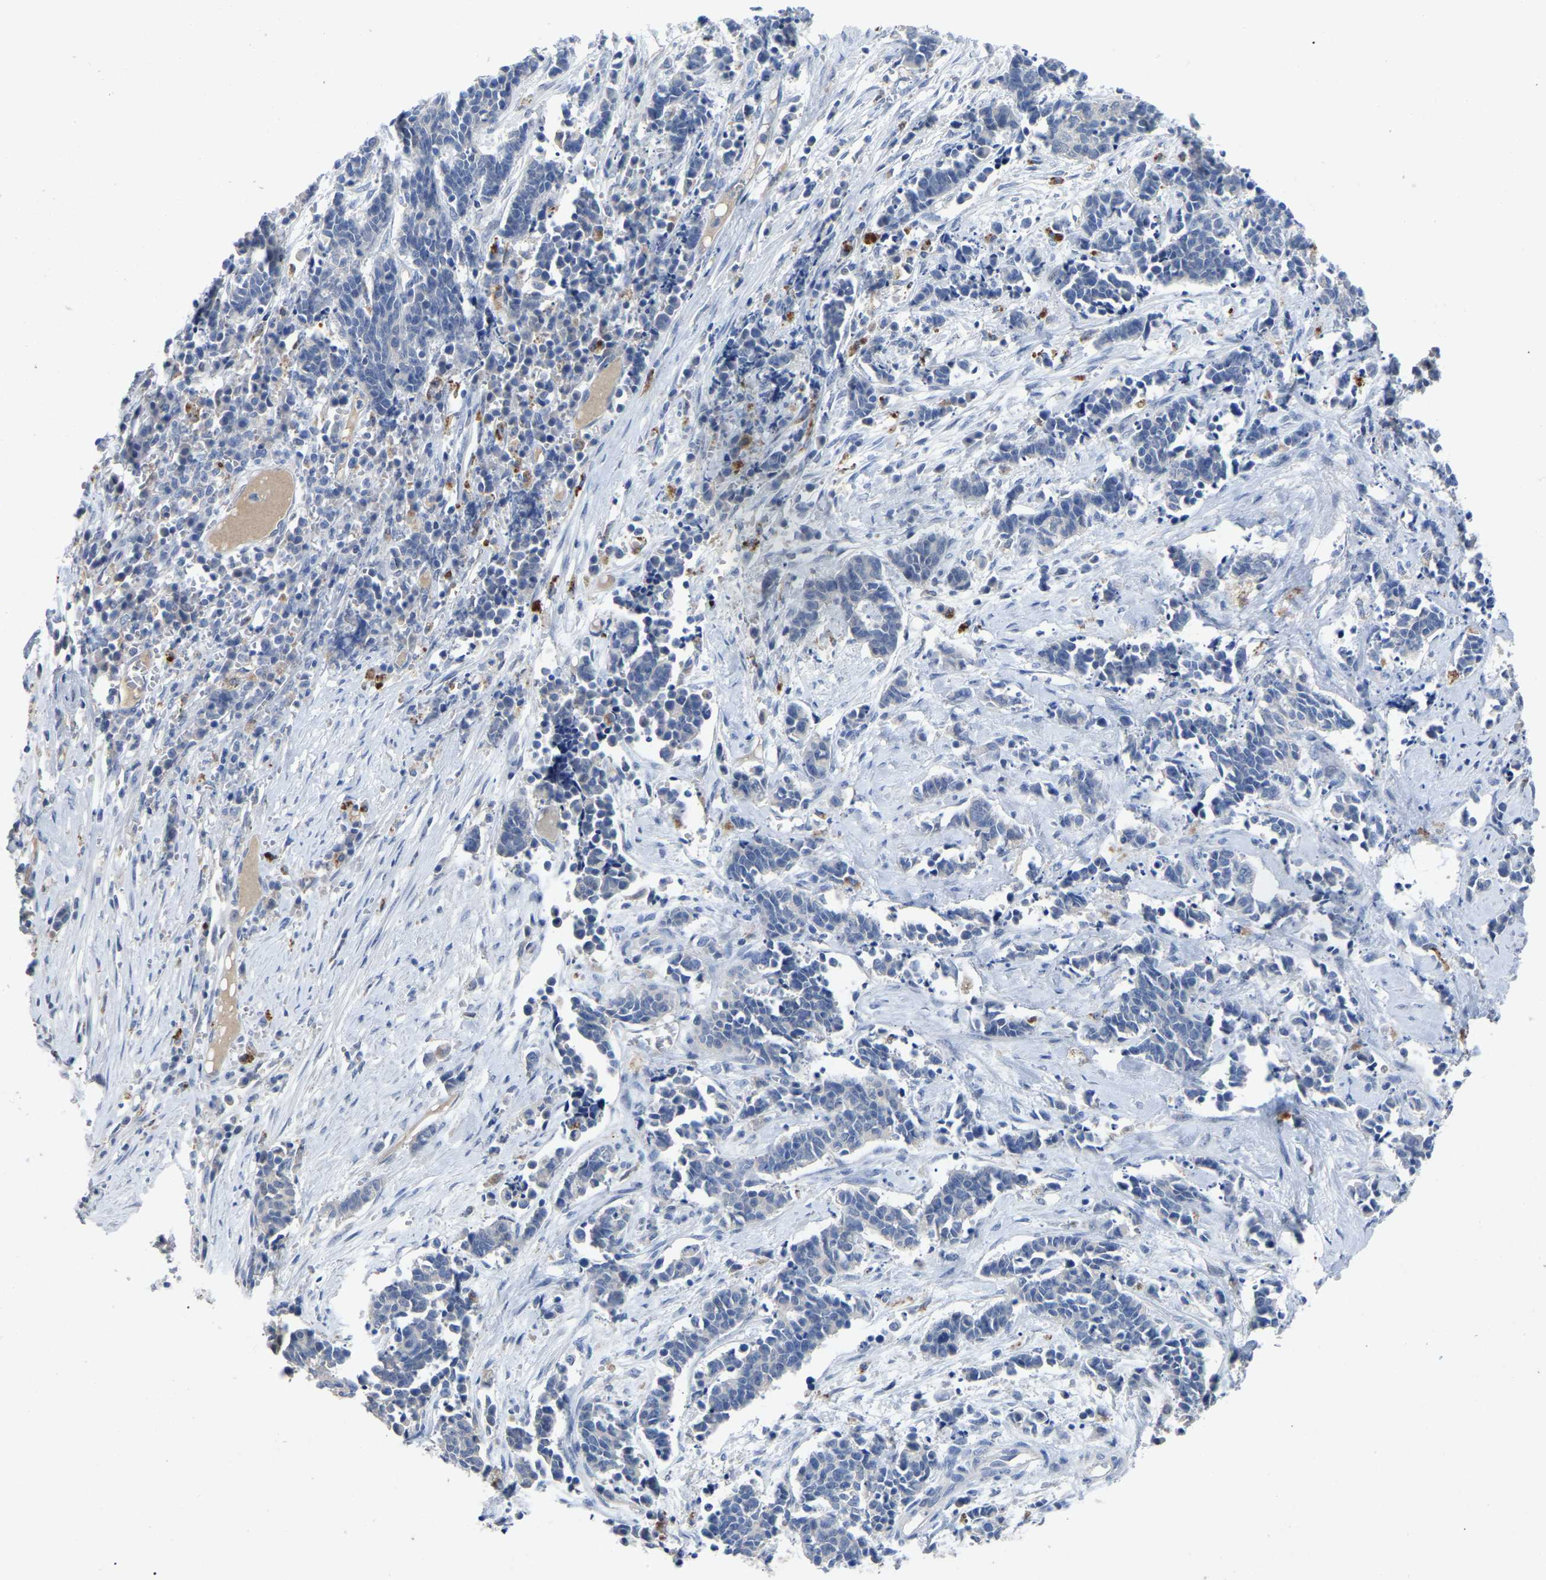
{"staining": {"intensity": "negative", "quantity": "none", "location": "none"}, "tissue": "cervical cancer", "cell_type": "Tumor cells", "image_type": "cancer", "snomed": [{"axis": "morphology", "description": "Squamous cell carcinoma, NOS"}, {"axis": "topography", "description": "Cervix"}], "caption": "IHC of cervical cancer (squamous cell carcinoma) displays no staining in tumor cells.", "gene": "SMPD2", "patient": {"sex": "female", "age": 35}}